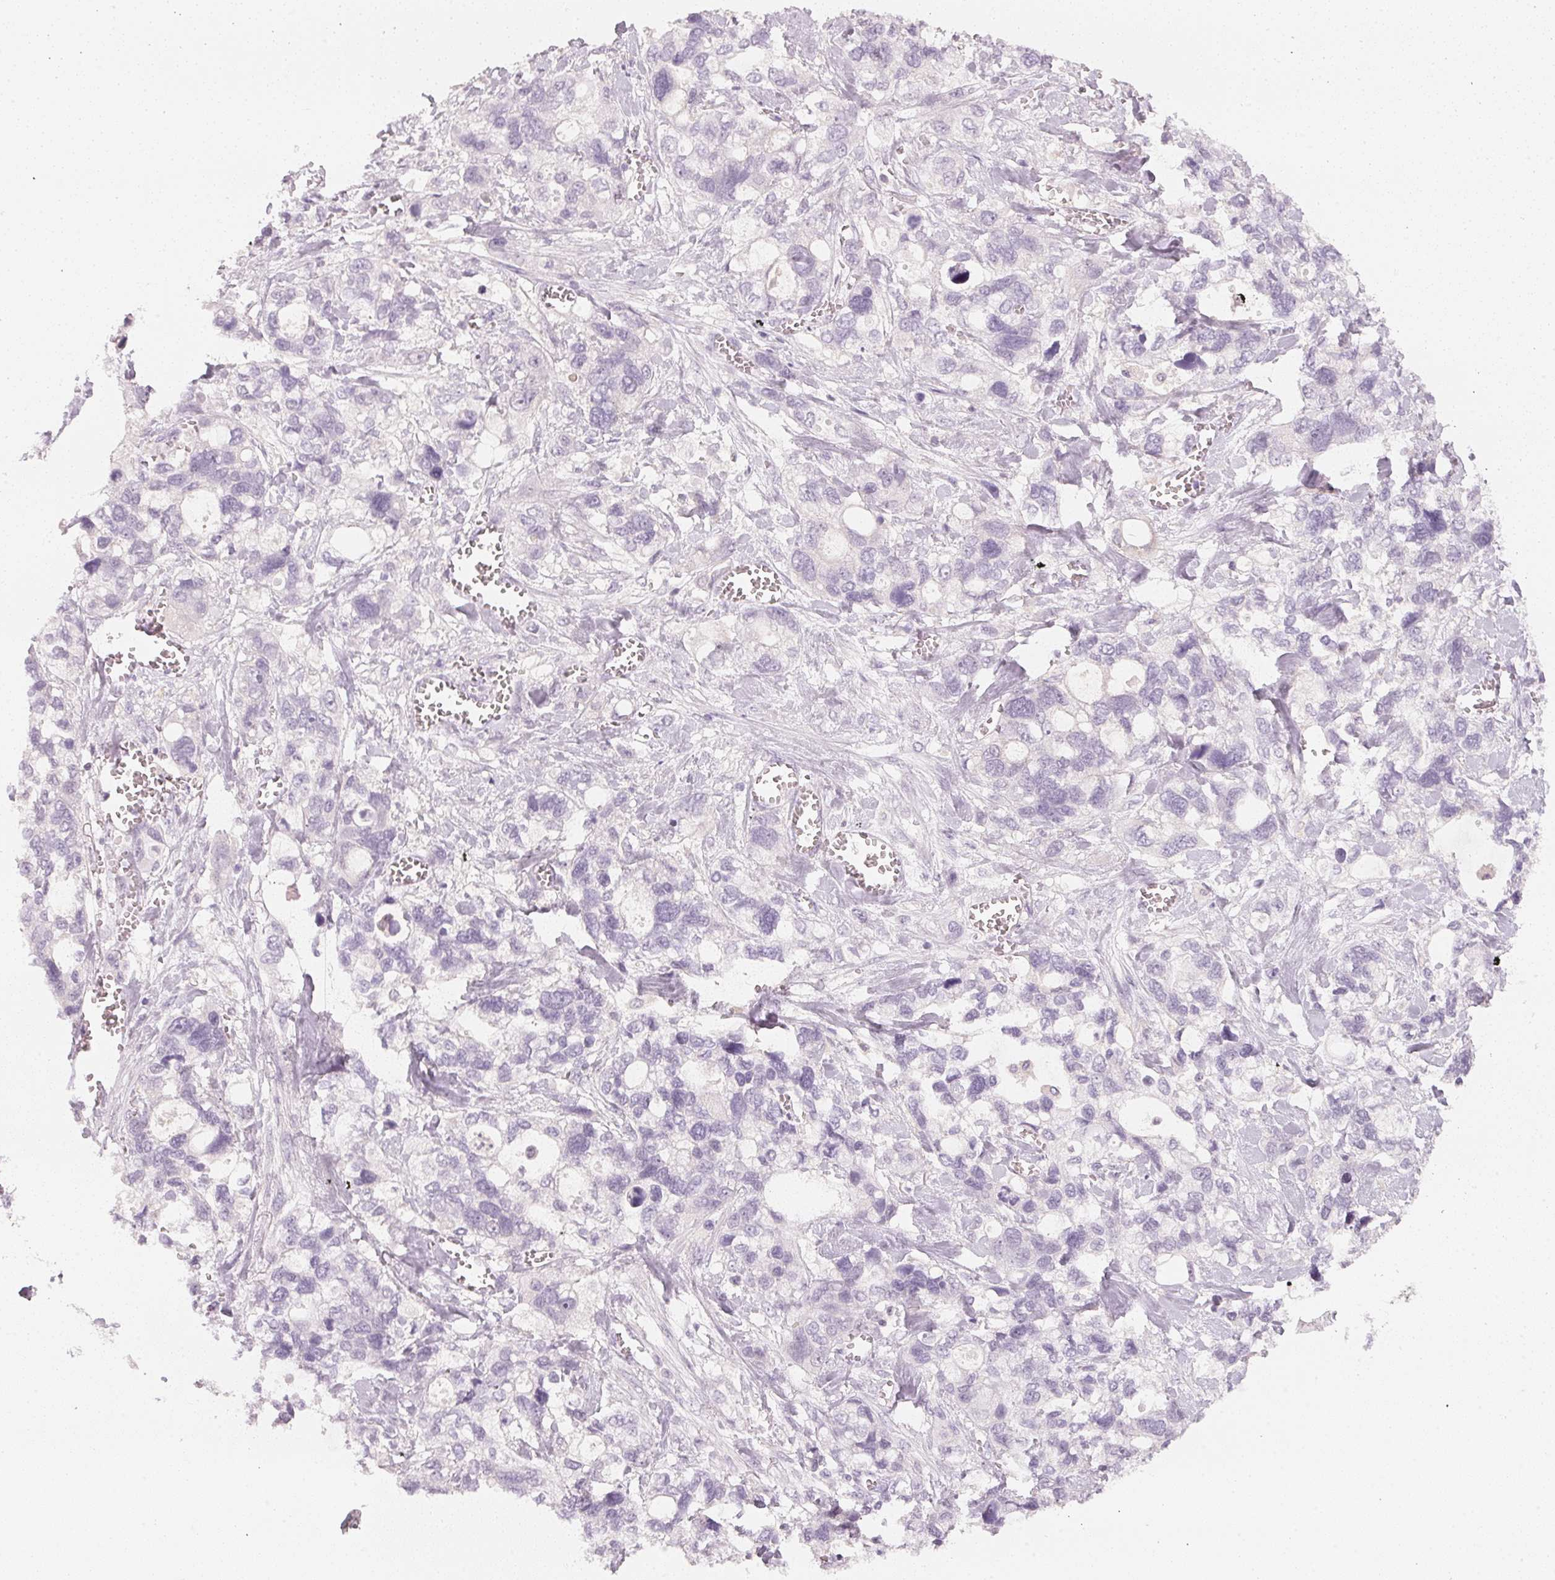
{"staining": {"intensity": "negative", "quantity": "none", "location": "none"}, "tissue": "stomach cancer", "cell_type": "Tumor cells", "image_type": "cancer", "snomed": [{"axis": "morphology", "description": "Adenocarcinoma, NOS"}, {"axis": "topography", "description": "Stomach, upper"}], "caption": "Immunohistochemistry (IHC) histopathology image of human adenocarcinoma (stomach) stained for a protein (brown), which exhibits no staining in tumor cells. (DAB IHC, high magnification).", "gene": "CFAP276", "patient": {"sex": "female", "age": 81}}